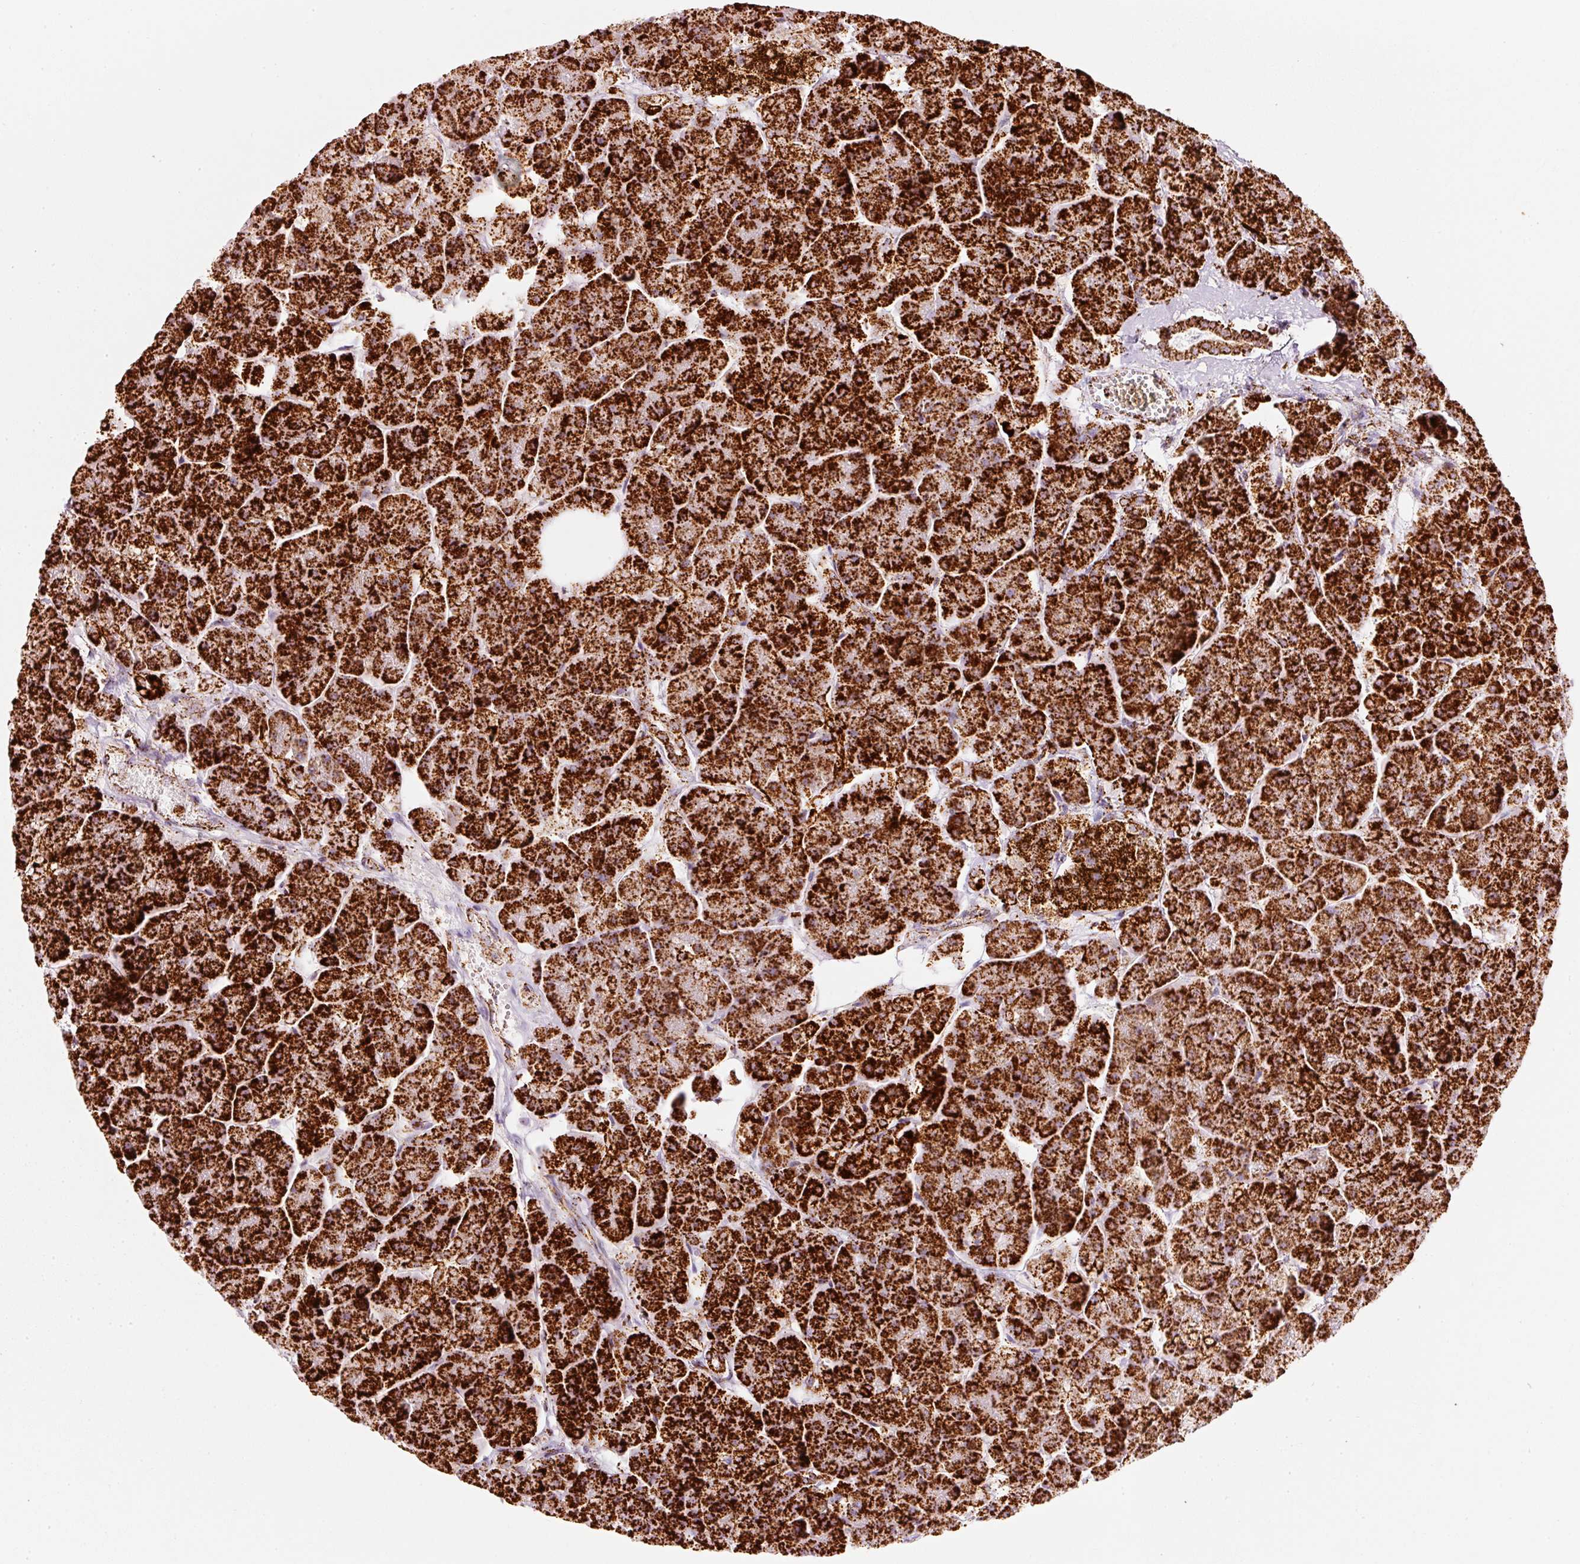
{"staining": {"intensity": "strong", "quantity": ">75%", "location": "cytoplasmic/membranous"}, "tissue": "pancreas", "cell_type": "Exocrine glandular cells", "image_type": "normal", "snomed": [{"axis": "morphology", "description": "Normal tissue, NOS"}, {"axis": "topography", "description": "Pancreas"}, {"axis": "topography", "description": "Peripheral nerve tissue"}], "caption": "Immunohistochemistry (IHC) histopathology image of benign pancreas: human pancreas stained using IHC shows high levels of strong protein expression localized specifically in the cytoplasmic/membranous of exocrine glandular cells, appearing as a cytoplasmic/membranous brown color.", "gene": "MT", "patient": {"sex": "male", "age": 54}}